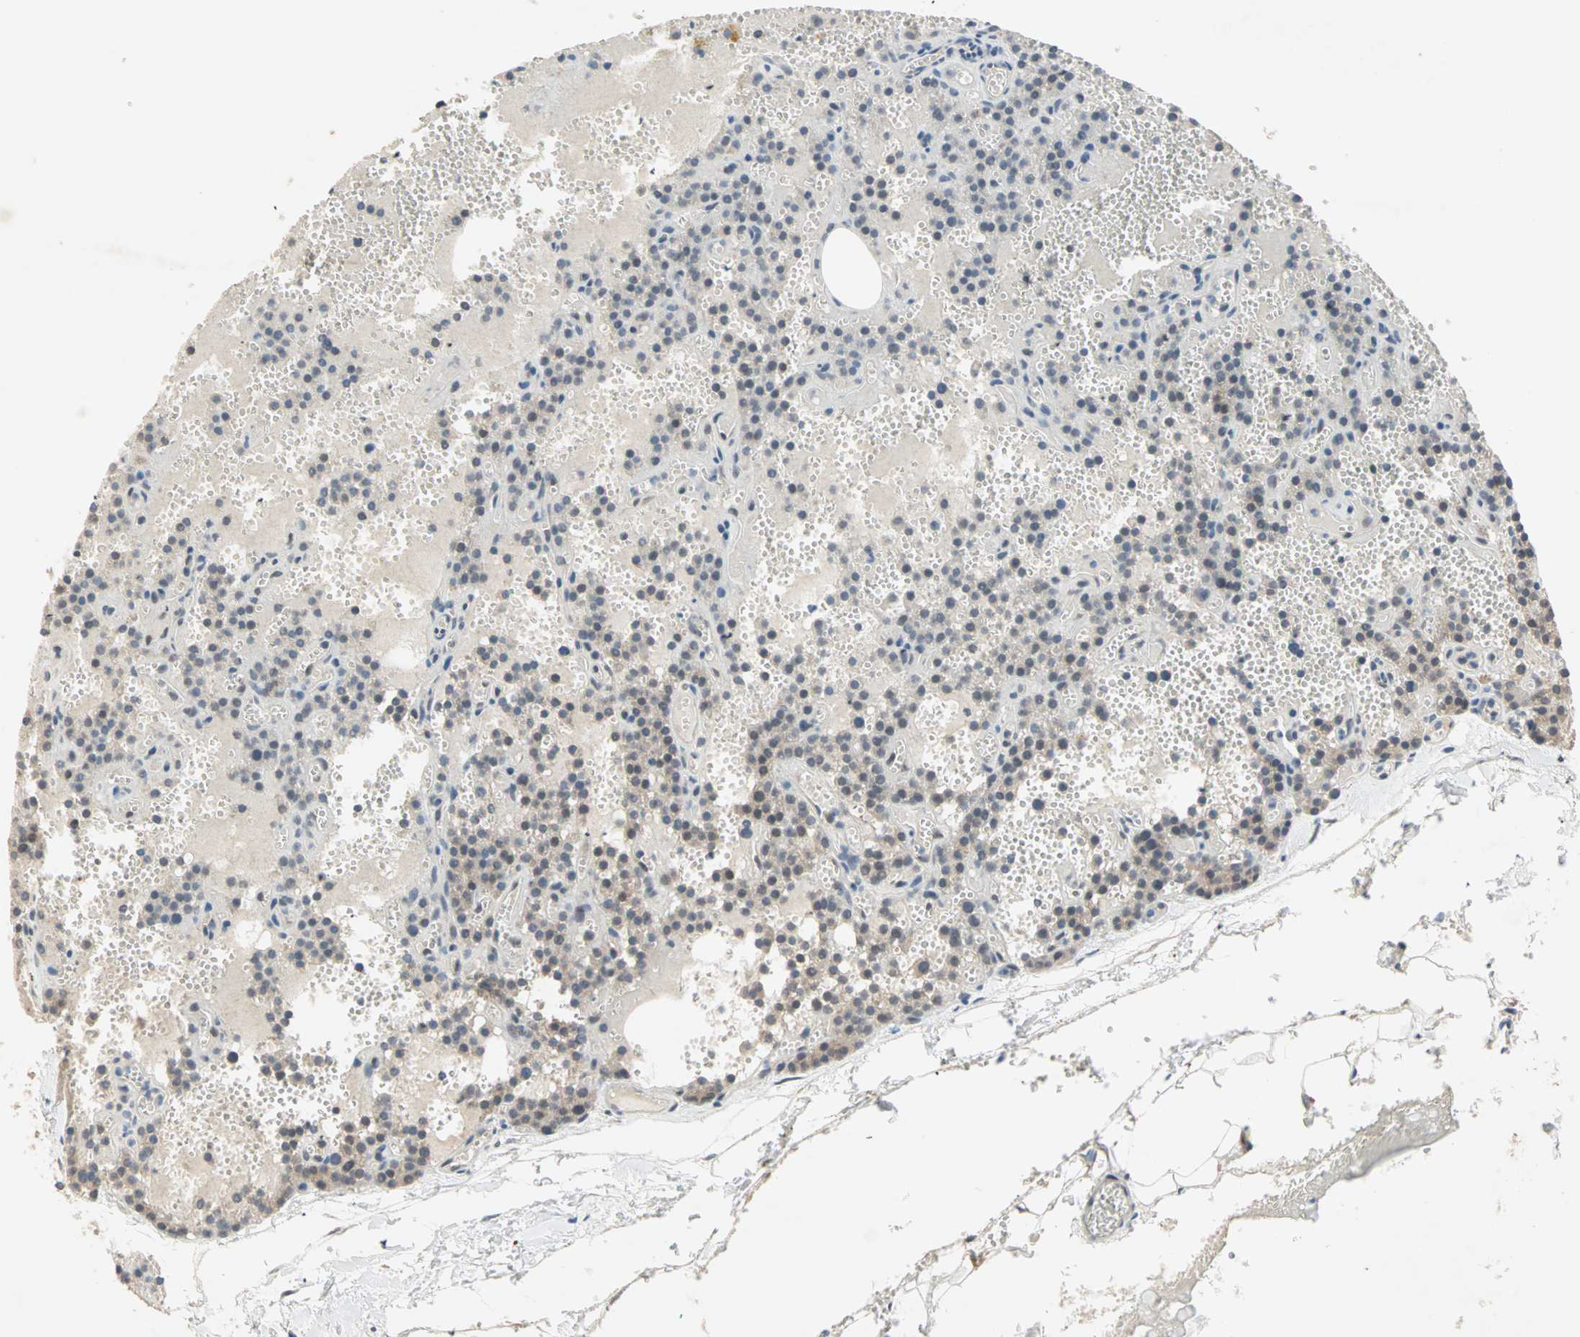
{"staining": {"intensity": "weak", "quantity": ">75%", "location": "cytoplasmic/membranous"}, "tissue": "parathyroid gland", "cell_type": "Glandular cells", "image_type": "normal", "snomed": [{"axis": "morphology", "description": "Normal tissue, NOS"}, {"axis": "topography", "description": "Parathyroid gland"}], "caption": "Brown immunohistochemical staining in unremarkable parathyroid gland displays weak cytoplasmic/membranous expression in approximately >75% of glandular cells.", "gene": "TTF2", "patient": {"sex": "male", "age": 25}}